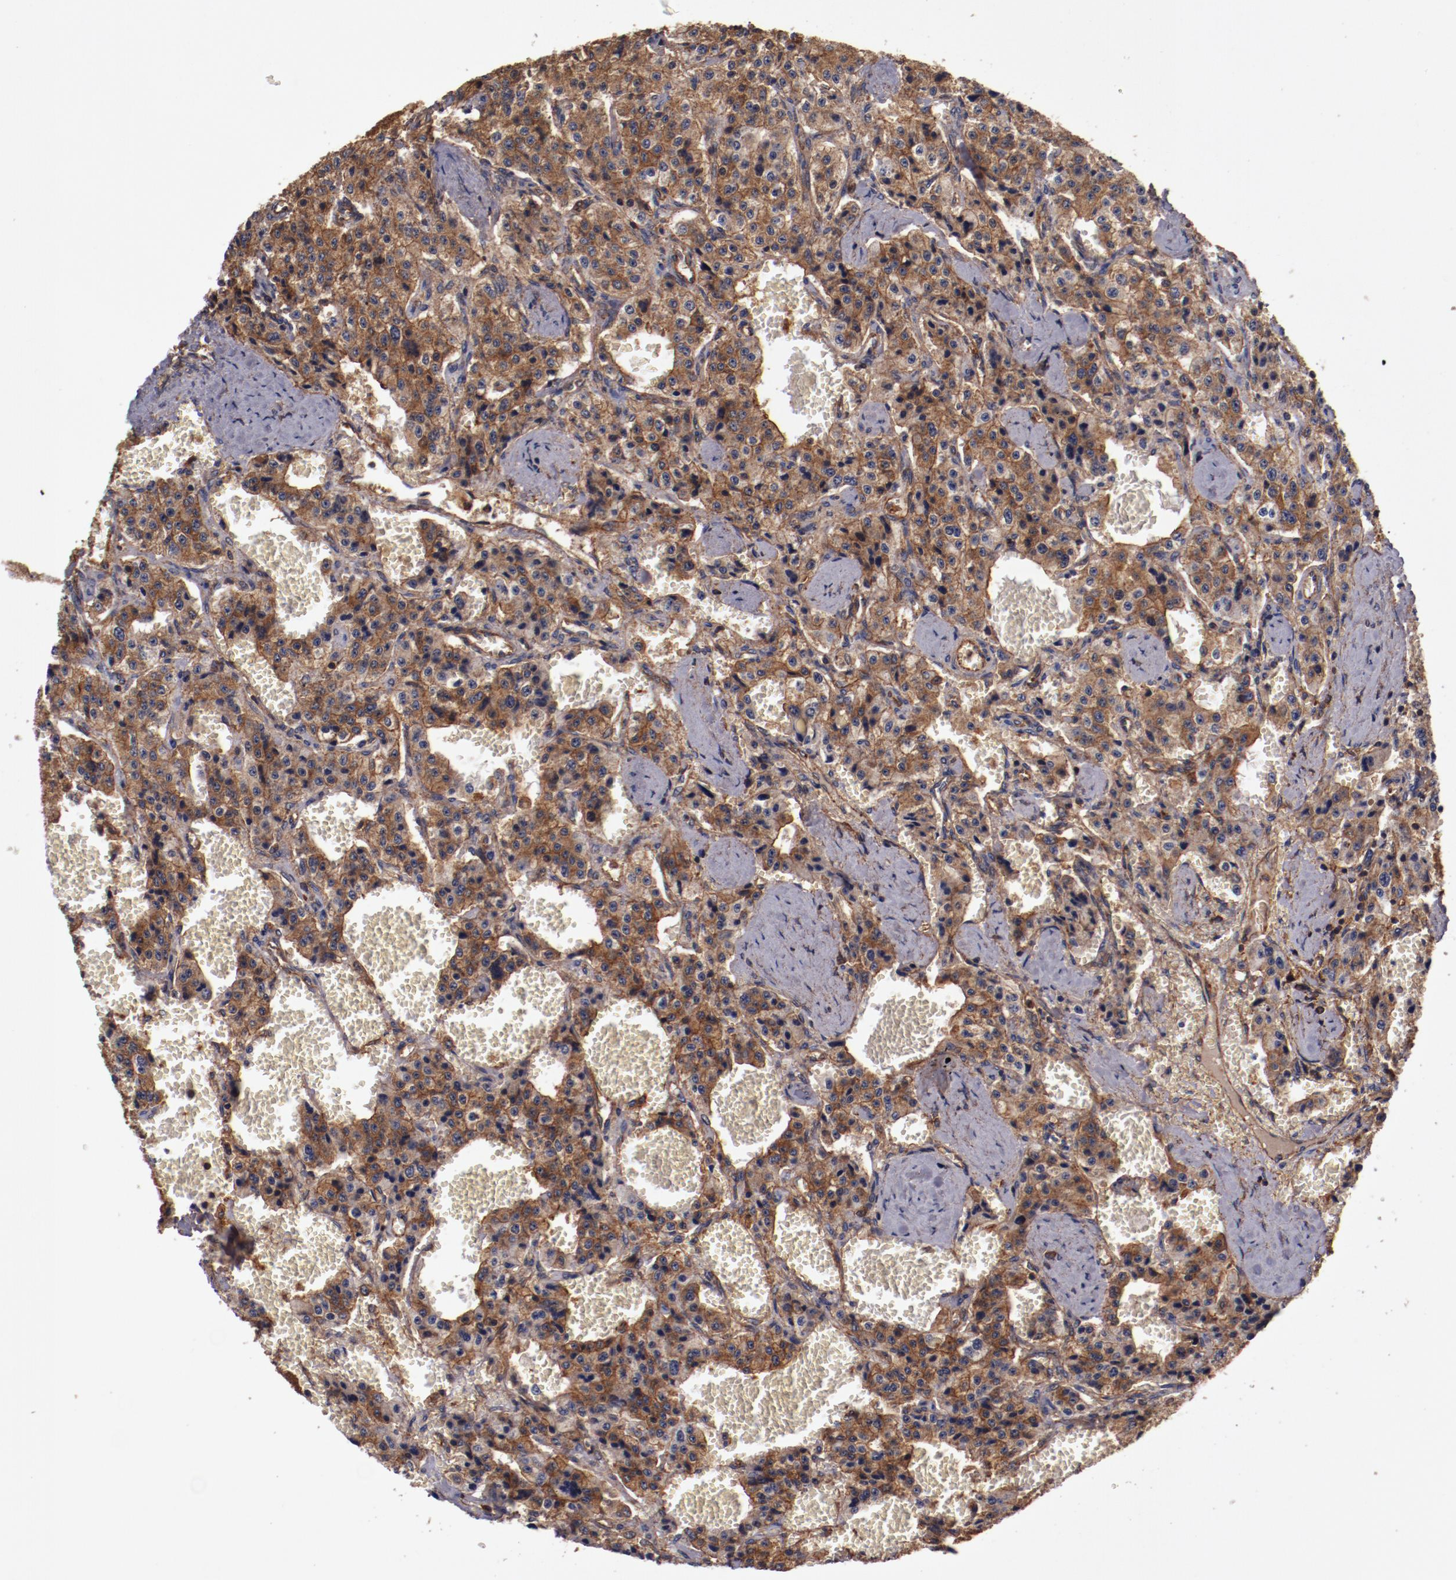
{"staining": {"intensity": "strong", "quantity": ">75%", "location": "cytoplasmic/membranous"}, "tissue": "carcinoid", "cell_type": "Tumor cells", "image_type": "cancer", "snomed": [{"axis": "morphology", "description": "Carcinoid, malignant, NOS"}, {"axis": "topography", "description": "Small intestine"}], "caption": "A high-resolution image shows immunohistochemistry (IHC) staining of carcinoid, which reveals strong cytoplasmic/membranous positivity in approximately >75% of tumor cells.", "gene": "TMOD3", "patient": {"sex": "male", "age": 52}}